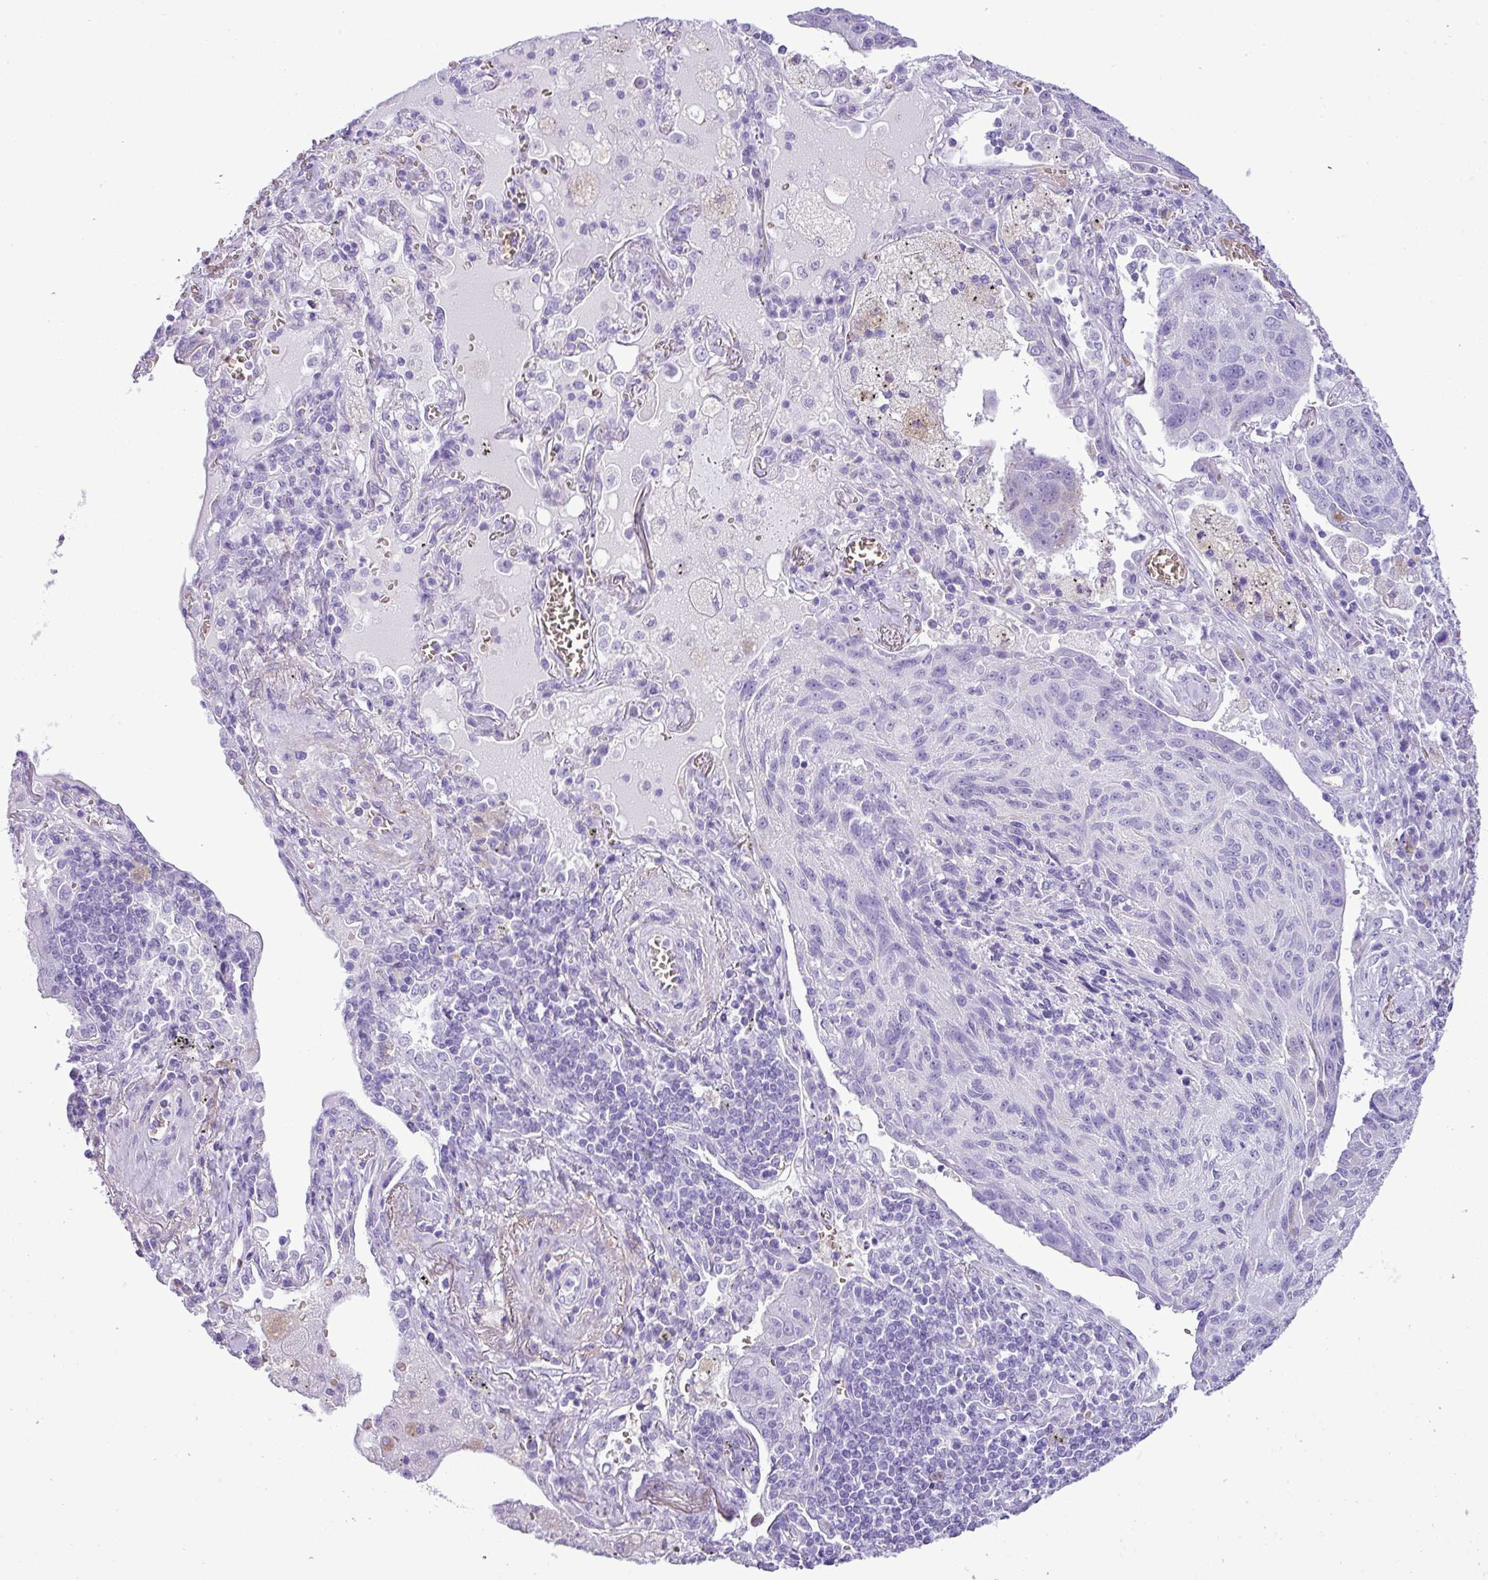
{"staining": {"intensity": "negative", "quantity": "none", "location": "none"}, "tissue": "lung cancer", "cell_type": "Tumor cells", "image_type": "cancer", "snomed": [{"axis": "morphology", "description": "Squamous cell carcinoma, NOS"}, {"axis": "topography", "description": "Lung"}], "caption": "Tumor cells are negative for protein expression in human squamous cell carcinoma (lung).", "gene": "ZSCAN5A", "patient": {"sex": "female", "age": 66}}